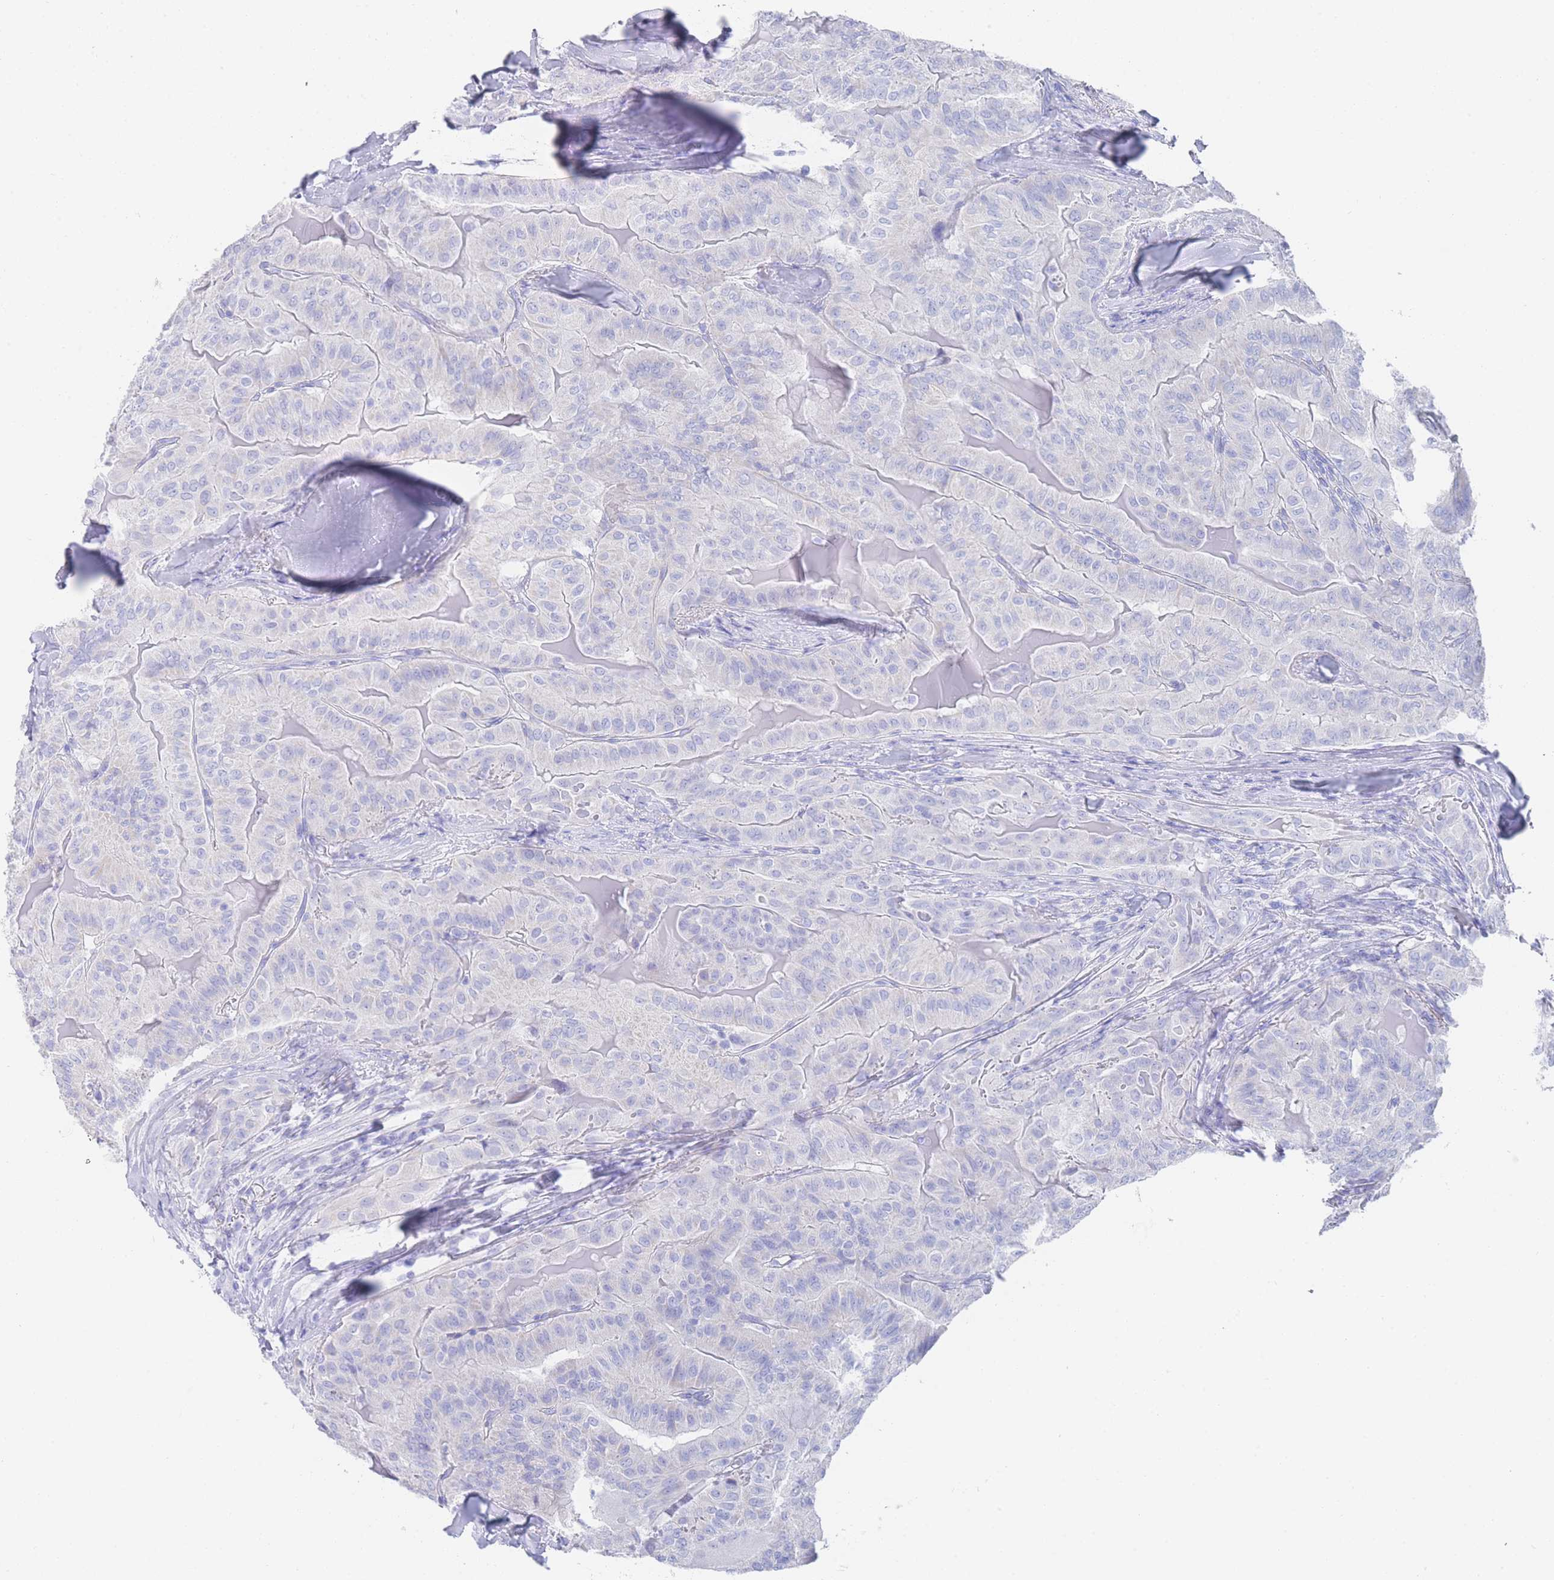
{"staining": {"intensity": "negative", "quantity": "none", "location": "none"}, "tissue": "thyroid cancer", "cell_type": "Tumor cells", "image_type": "cancer", "snomed": [{"axis": "morphology", "description": "Papillary adenocarcinoma, NOS"}, {"axis": "topography", "description": "Thyroid gland"}], "caption": "High power microscopy micrograph of an immunohistochemistry micrograph of thyroid cancer (papillary adenocarcinoma), revealing no significant staining in tumor cells. The staining is performed using DAB brown chromogen with nuclei counter-stained in using hematoxylin.", "gene": "LRRC37A", "patient": {"sex": "female", "age": 68}}